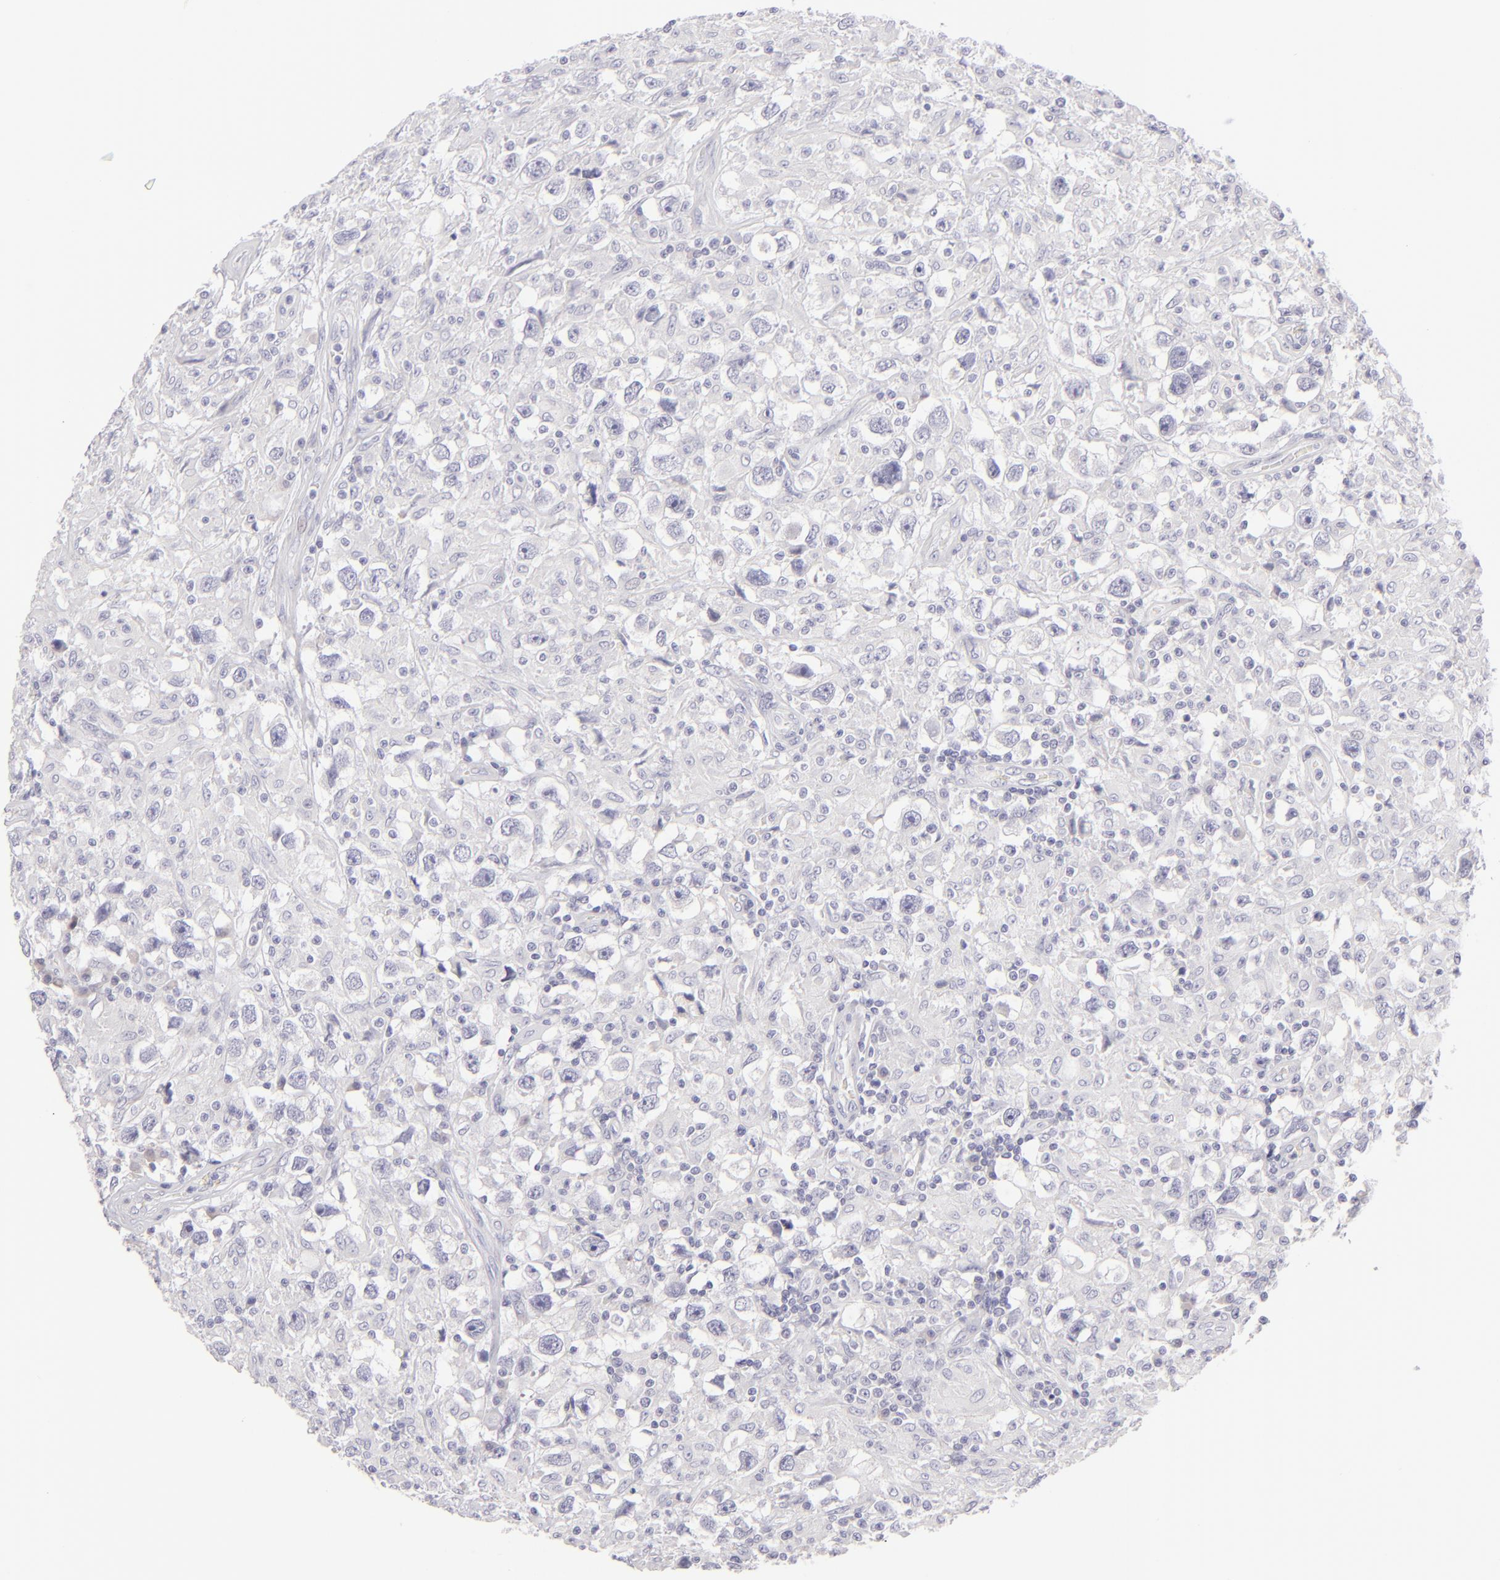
{"staining": {"intensity": "negative", "quantity": "none", "location": "none"}, "tissue": "testis cancer", "cell_type": "Tumor cells", "image_type": "cancer", "snomed": [{"axis": "morphology", "description": "Seminoma, NOS"}, {"axis": "topography", "description": "Testis"}], "caption": "Tumor cells show no significant expression in testis cancer (seminoma). Nuclei are stained in blue.", "gene": "CLDN4", "patient": {"sex": "male", "age": 34}}